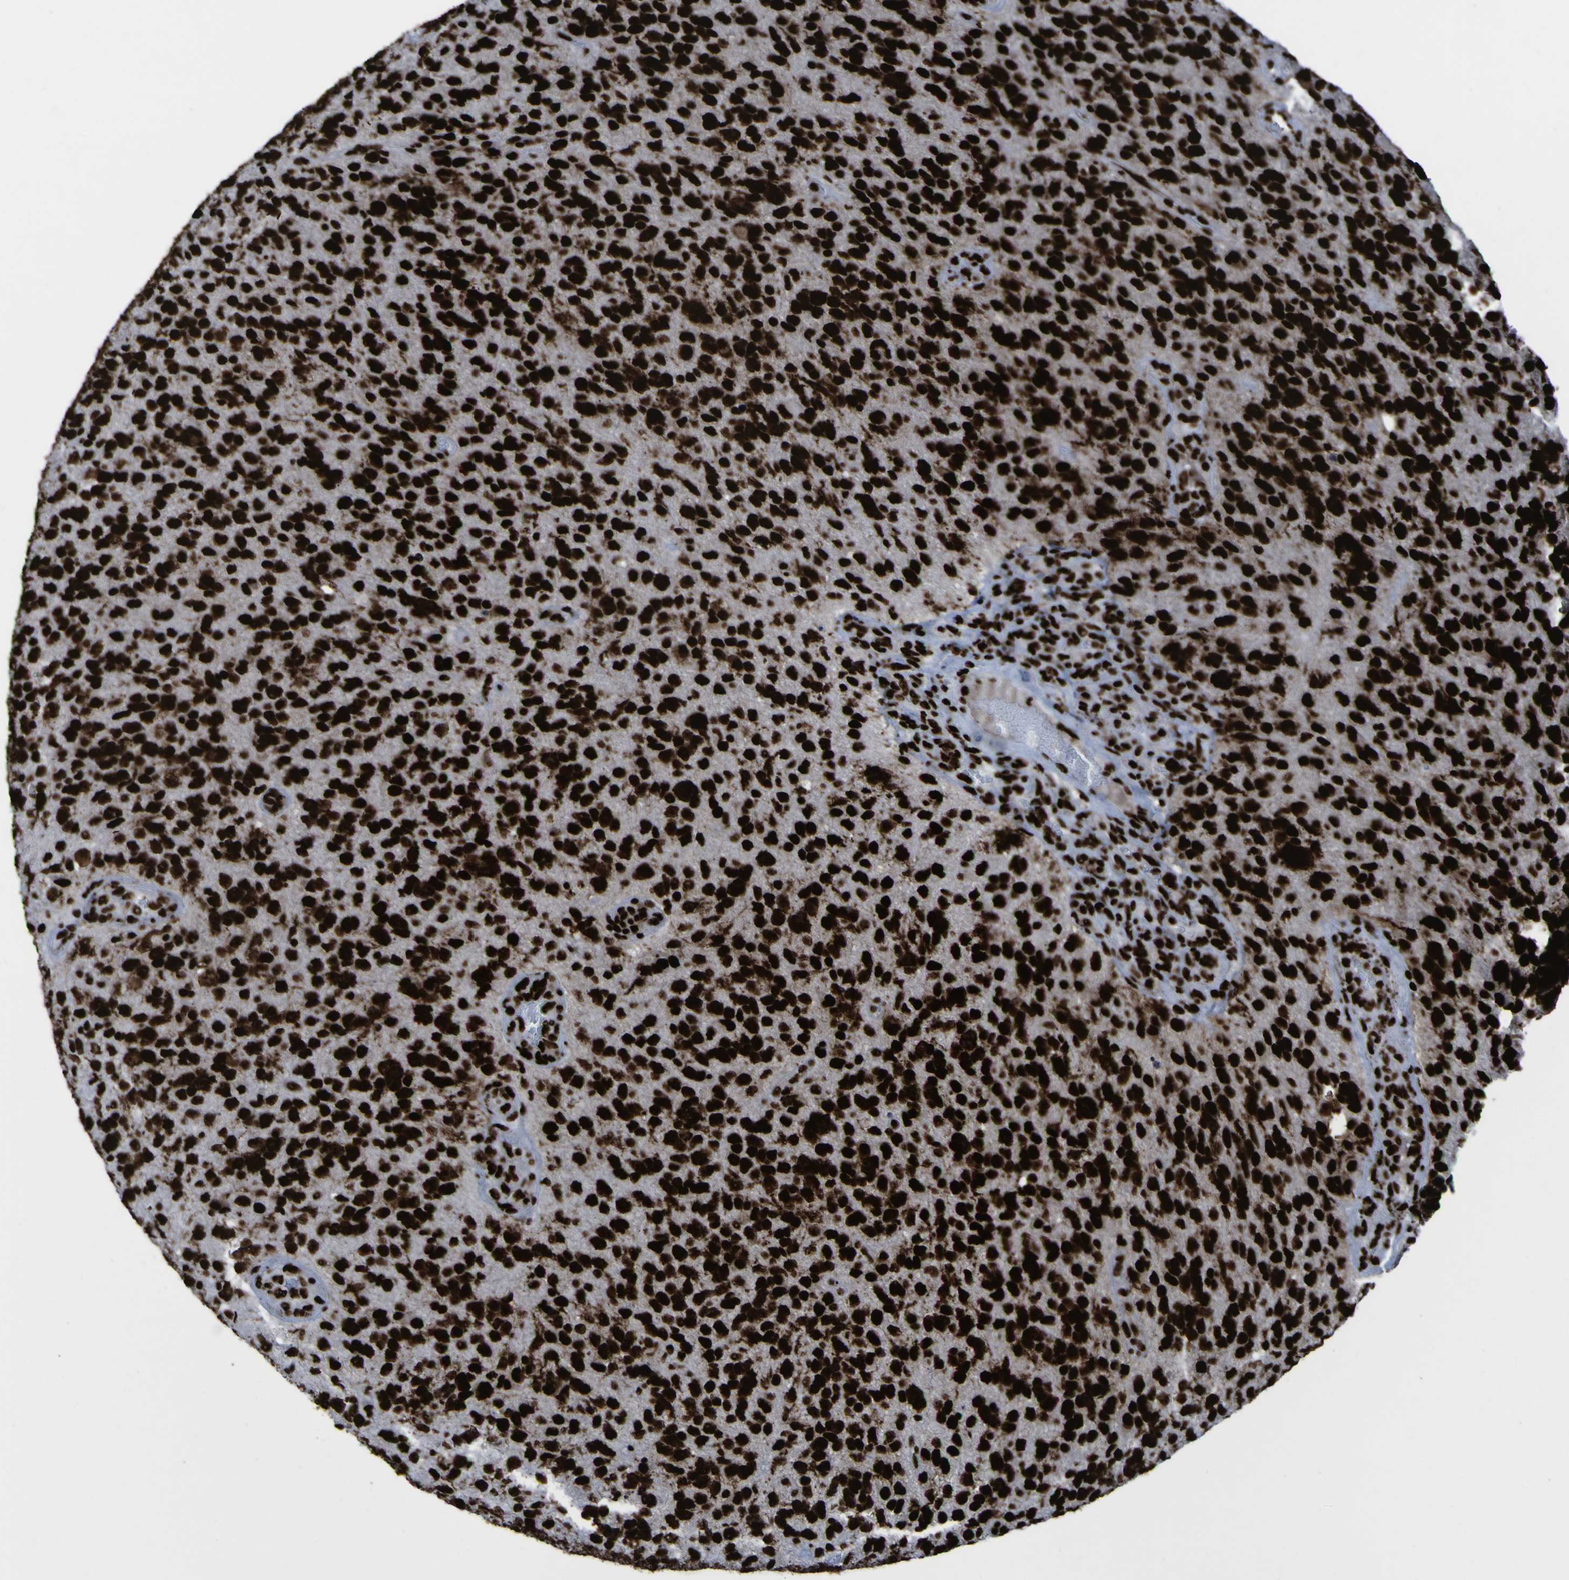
{"staining": {"intensity": "strong", "quantity": ">75%", "location": "nuclear"}, "tissue": "glioma", "cell_type": "Tumor cells", "image_type": "cancer", "snomed": [{"axis": "morphology", "description": "Glioma, malignant, High grade"}, {"axis": "topography", "description": "Brain"}], "caption": "Protein expression analysis of glioma demonstrates strong nuclear expression in approximately >75% of tumor cells.", "gene": "NPM1", "patient": {"sex": "female", "age": 58}}